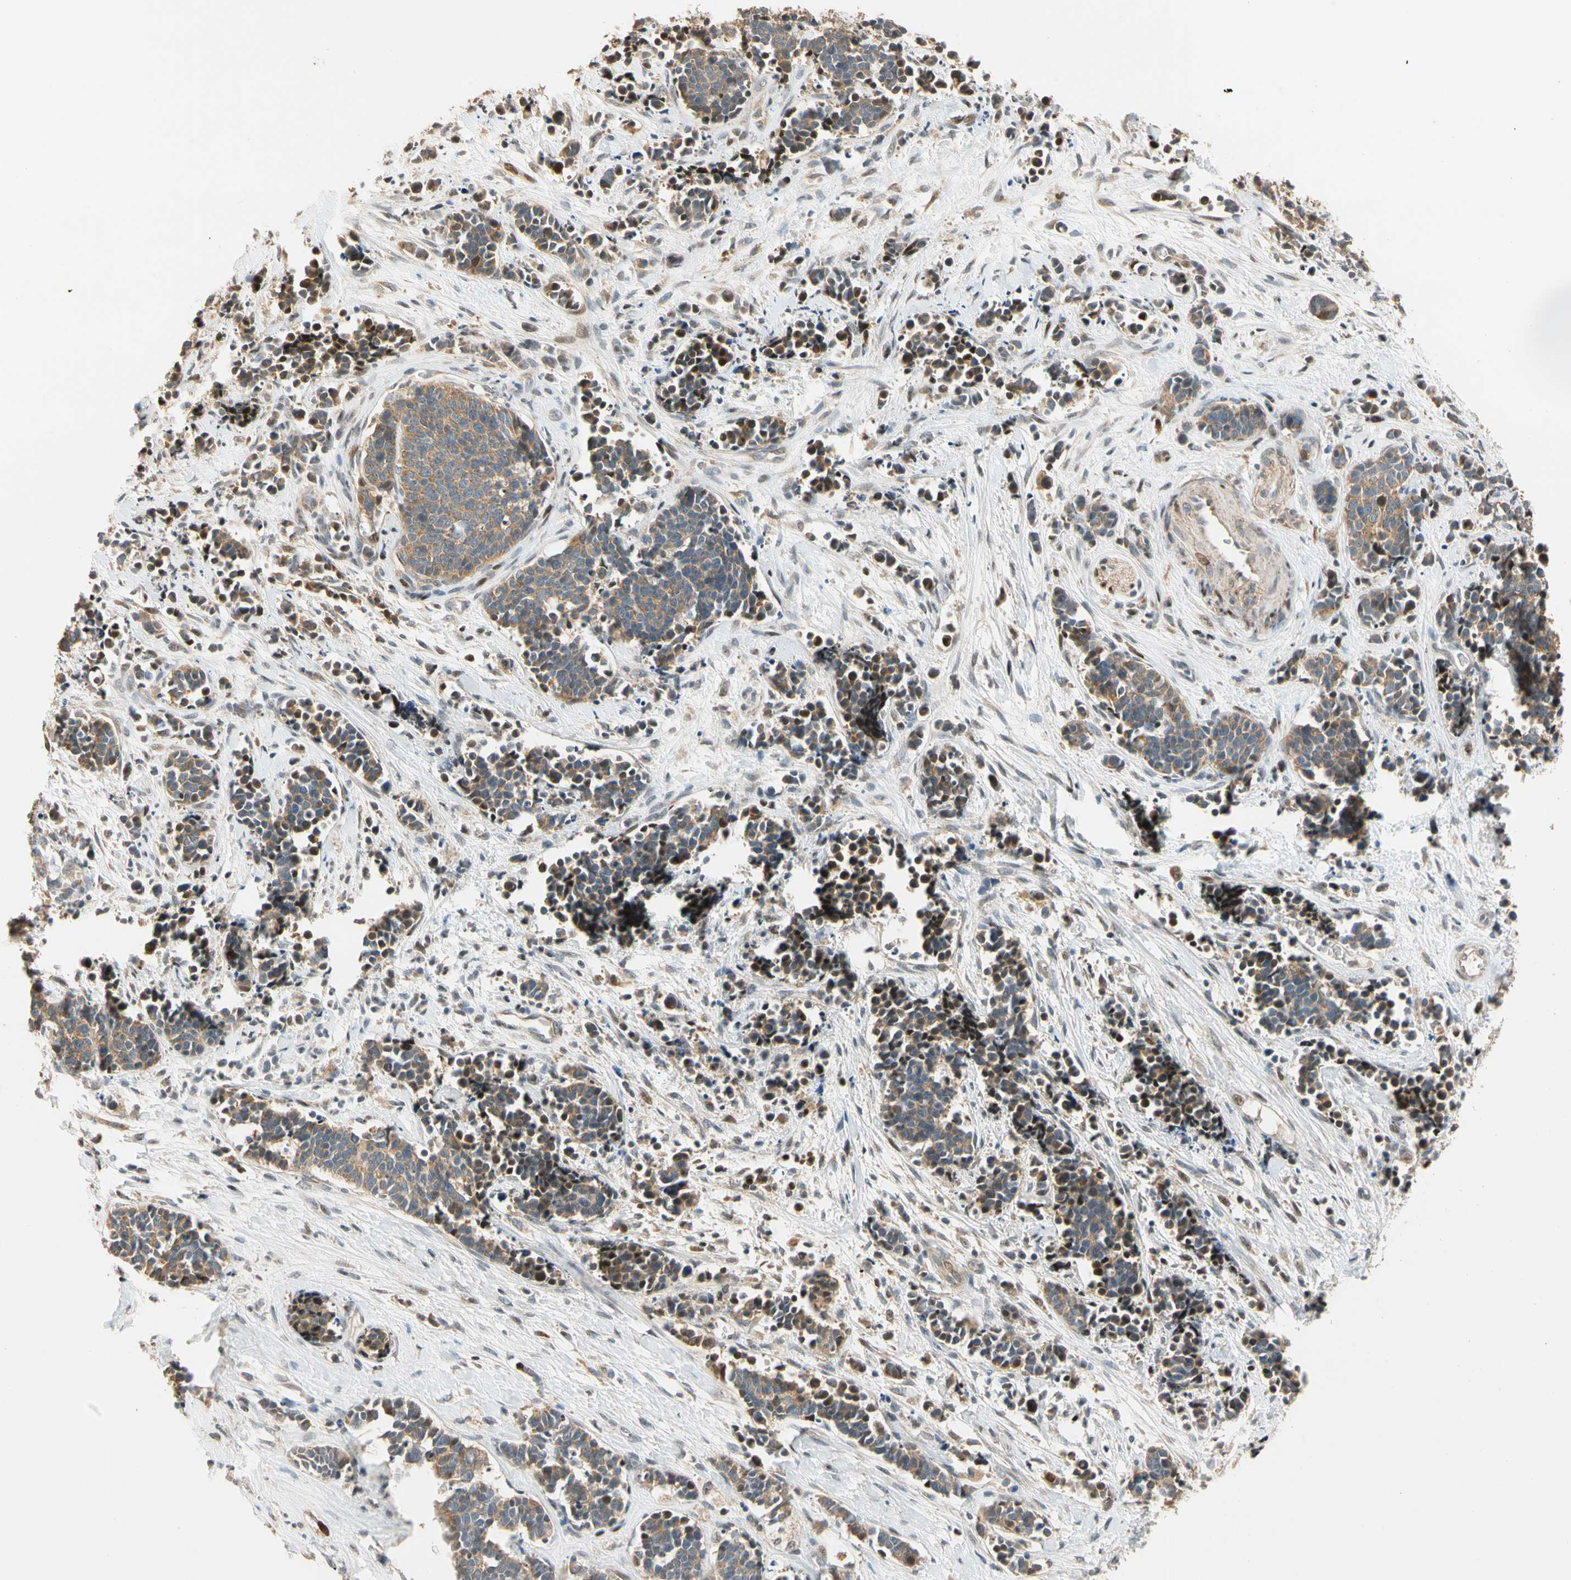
{"staining": {"intensity": "moderate", "quantity": ">75%", "location": "cytoplasmic/membranous"}, "tissue": "cervical cancer", "cell_type": "Tumor cells", "image_type": "cancer", "snomed": [{"axis": "morphology", "description": "Squamous cell carcinoma, NOS"}, {"axis": "topography", "description": "Cervix"}], "caption": "An image of human cervical cancer stained for a protein shows moderate cytoplasmic/membranous brown staining in tumor cells.", "gene": "HECW1", "patient": {"sex": "female", "age": 35}}